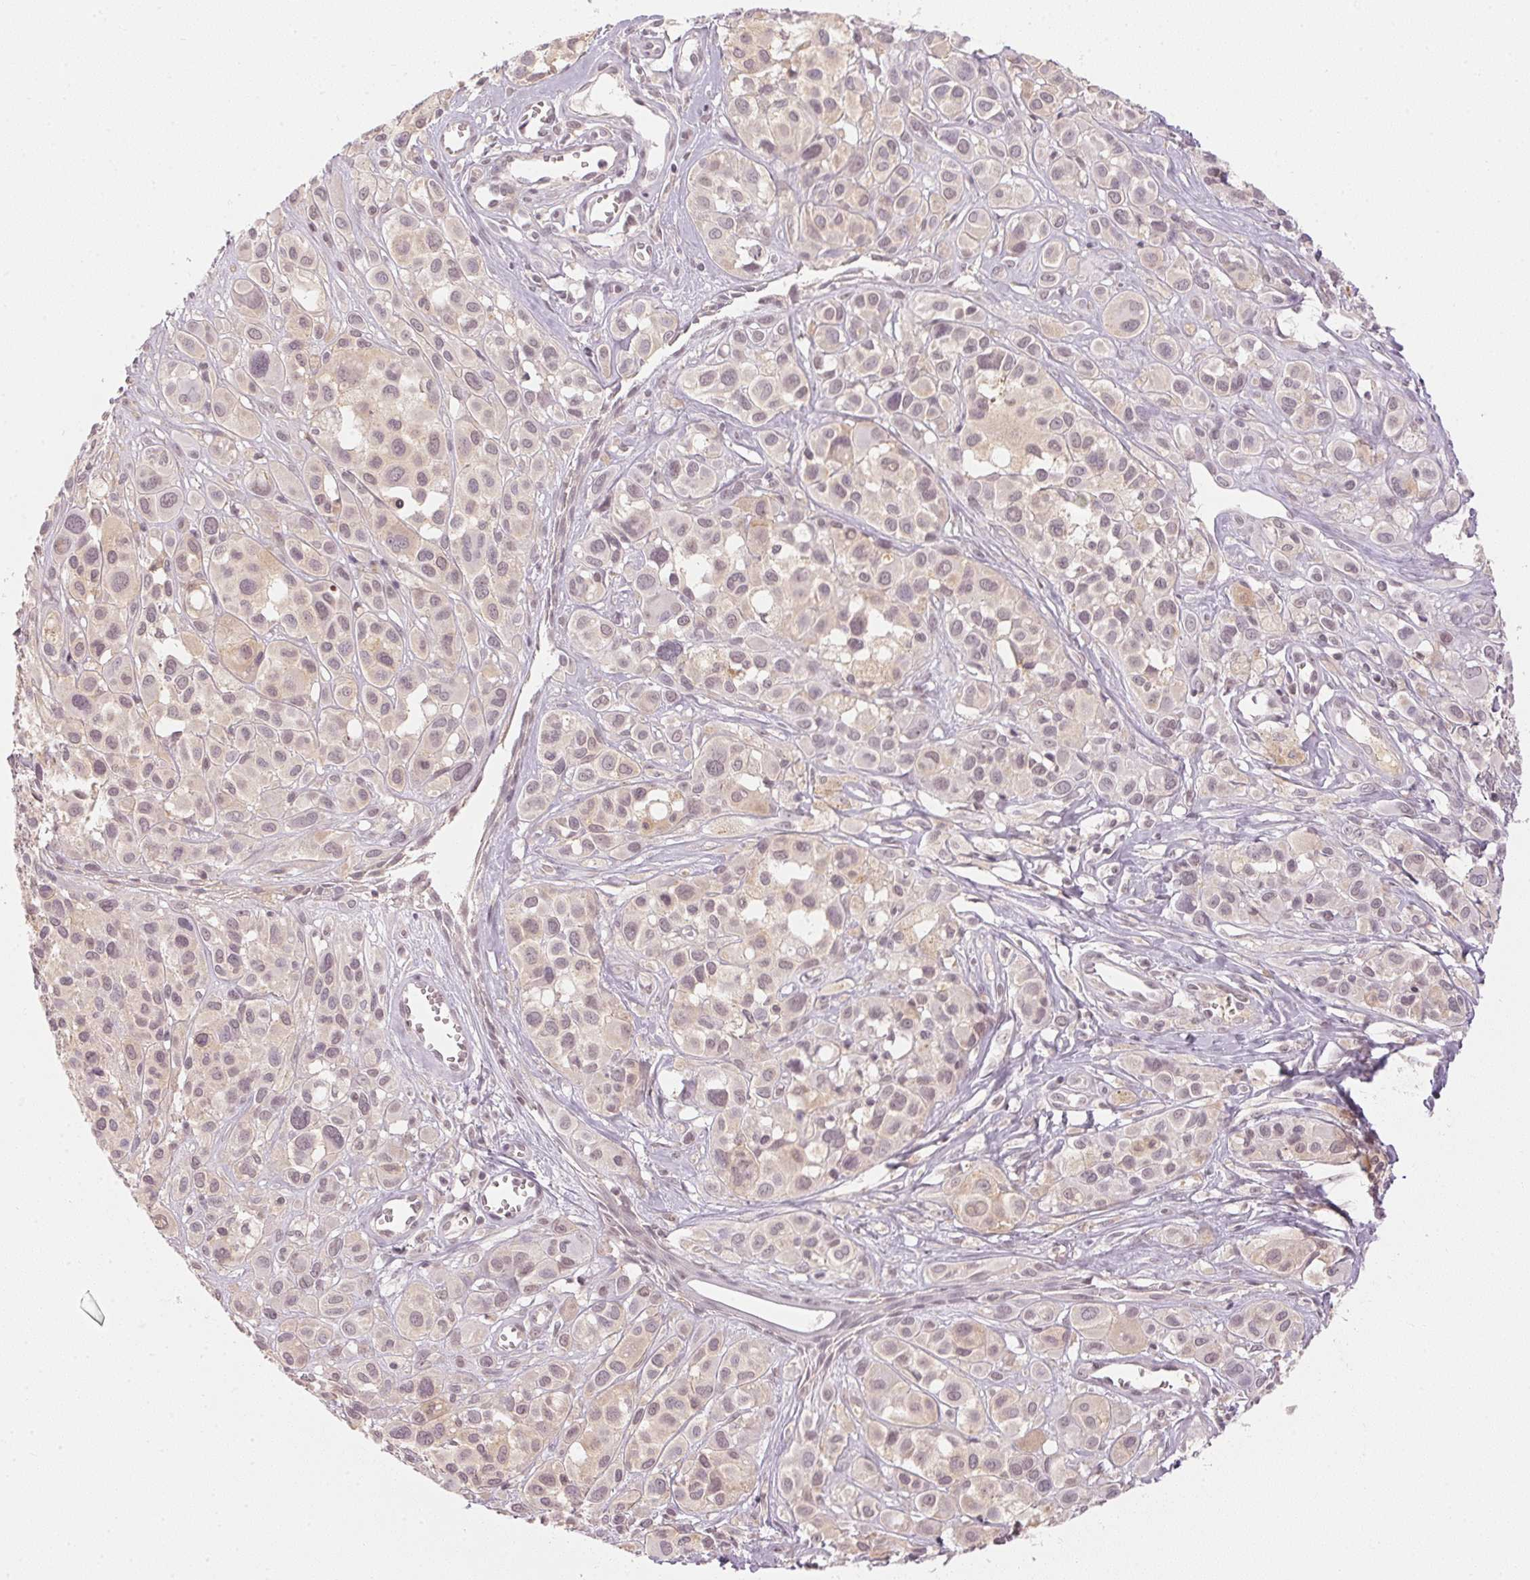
{"staining": {"intensity": "weak", "quantity": "25%-75%", "location": "cytoplasmic/membranous,nuclear"}, "tissue": "melanoma", "cell_type": "Tumor cells", "image_type": "cancer", "snomed": [{"axis": "morphology", "description": "Malignant melanoma, NOS"}, {"axis": "topography", "description": "Skin"}], "caption": "Immunohistochemistry histopathology image of neoplastic tissue: malignant melanoma stained using IHC demonstrates low levels of weak protein expression localized specifically in the cytoplasmic/membranous and nuclear of tumor cells, appearing as a cytoplasmic/membranous and nuclear brown color.", "gene": "KPRP", "patient": {"sex": "male", "age": 77}}